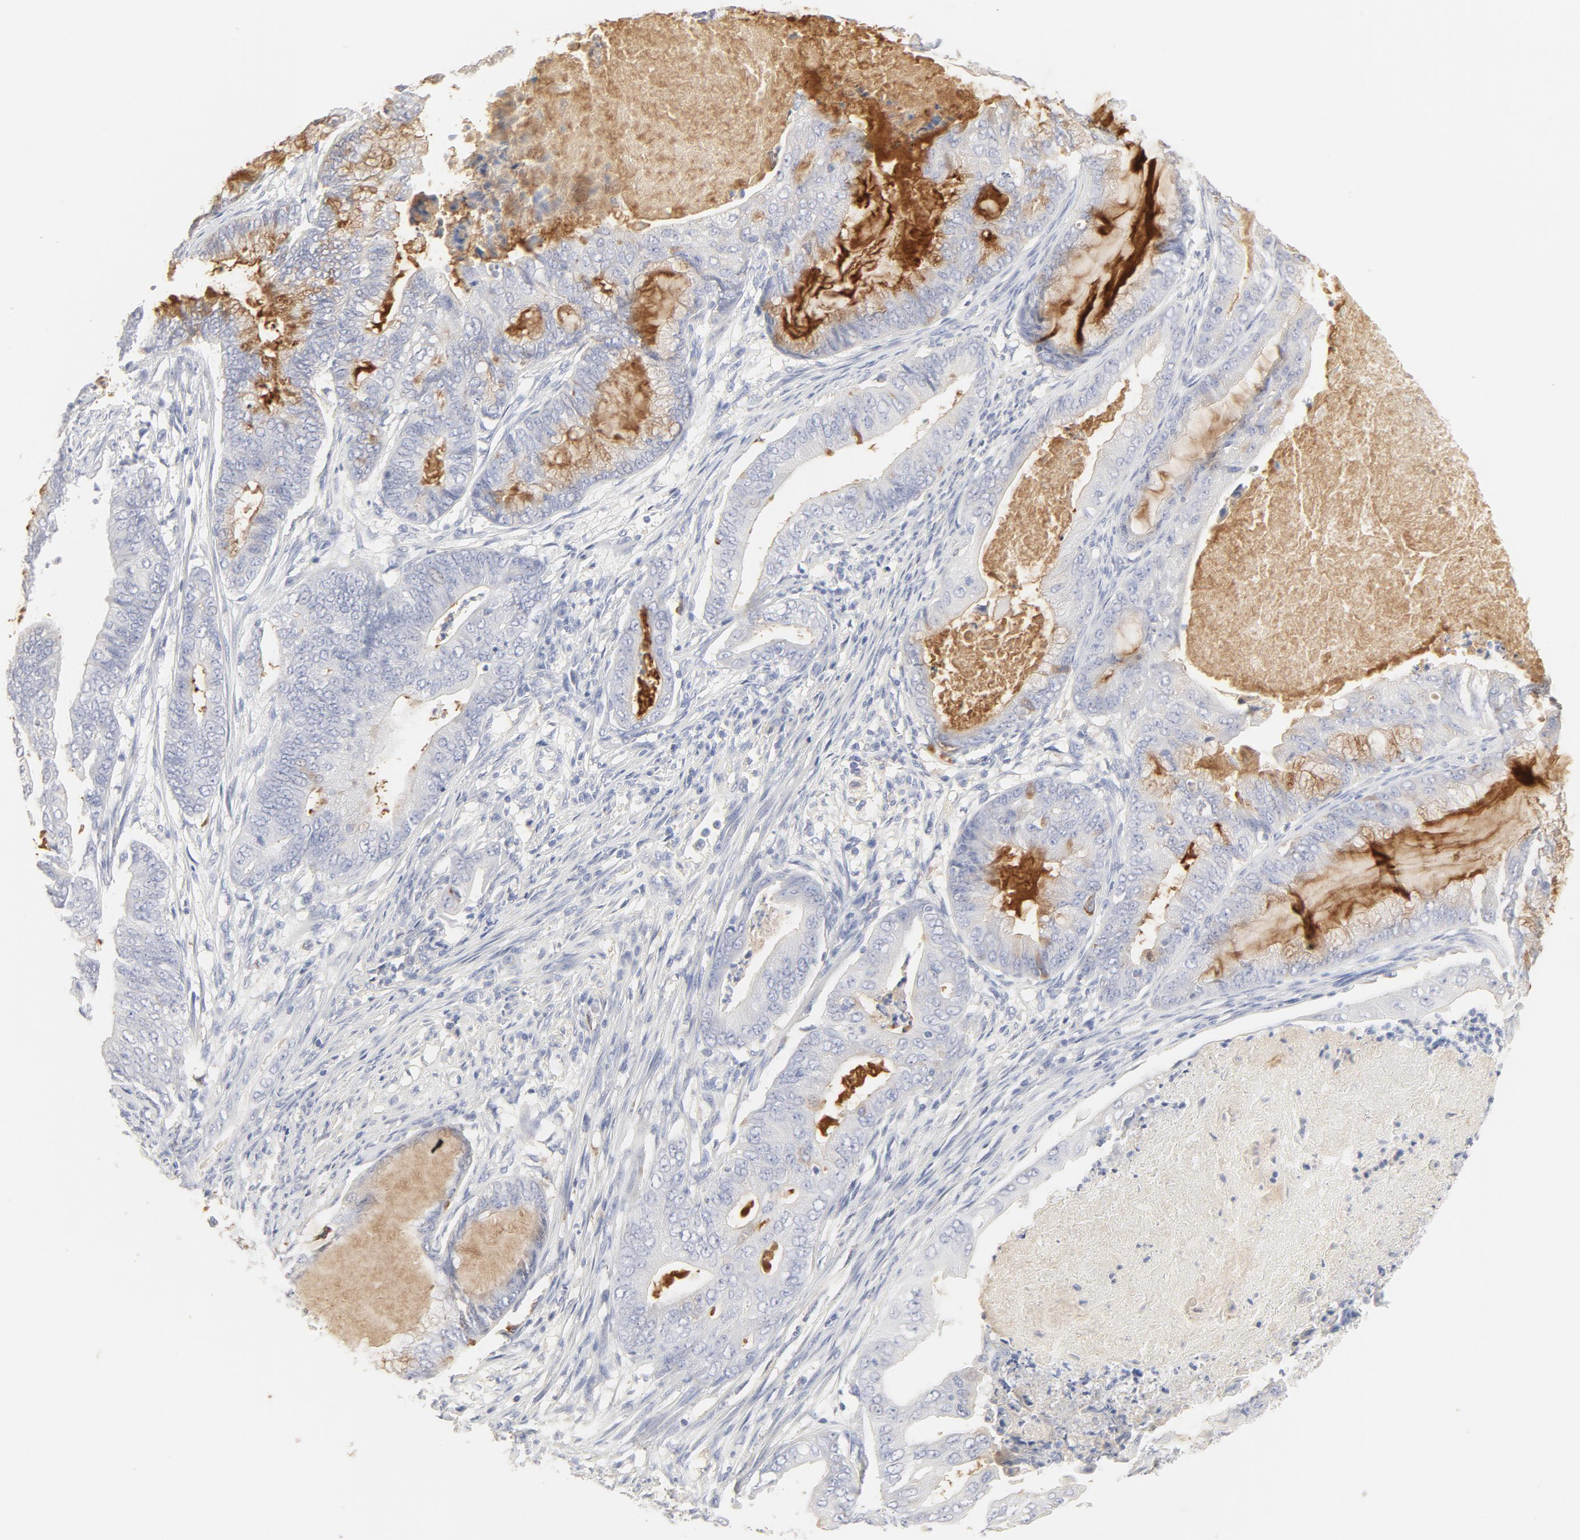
{"staining": {"intensity": "moderate", "quantity": "<25%", "location": "cytoplasmic/membranous"}, "tissue": "endometrial cancer", "cell_type": "Tumor cells", "image_type": "cancer", "snomed": [{"axis": "morphology", "description": "Adenocarcinoma, NOS"}, {"axis": "topography", "description": "Endometrium"}], "caption": "This histopathology image reveals immunohistochemistry staining of endometrial adenocarcinoma, with low moderate cytoplasmic/membranous expression in approximately <25% of tumor cells.", "gene": "FCGBP", "patient": {"sex": "female", "age": 63}}